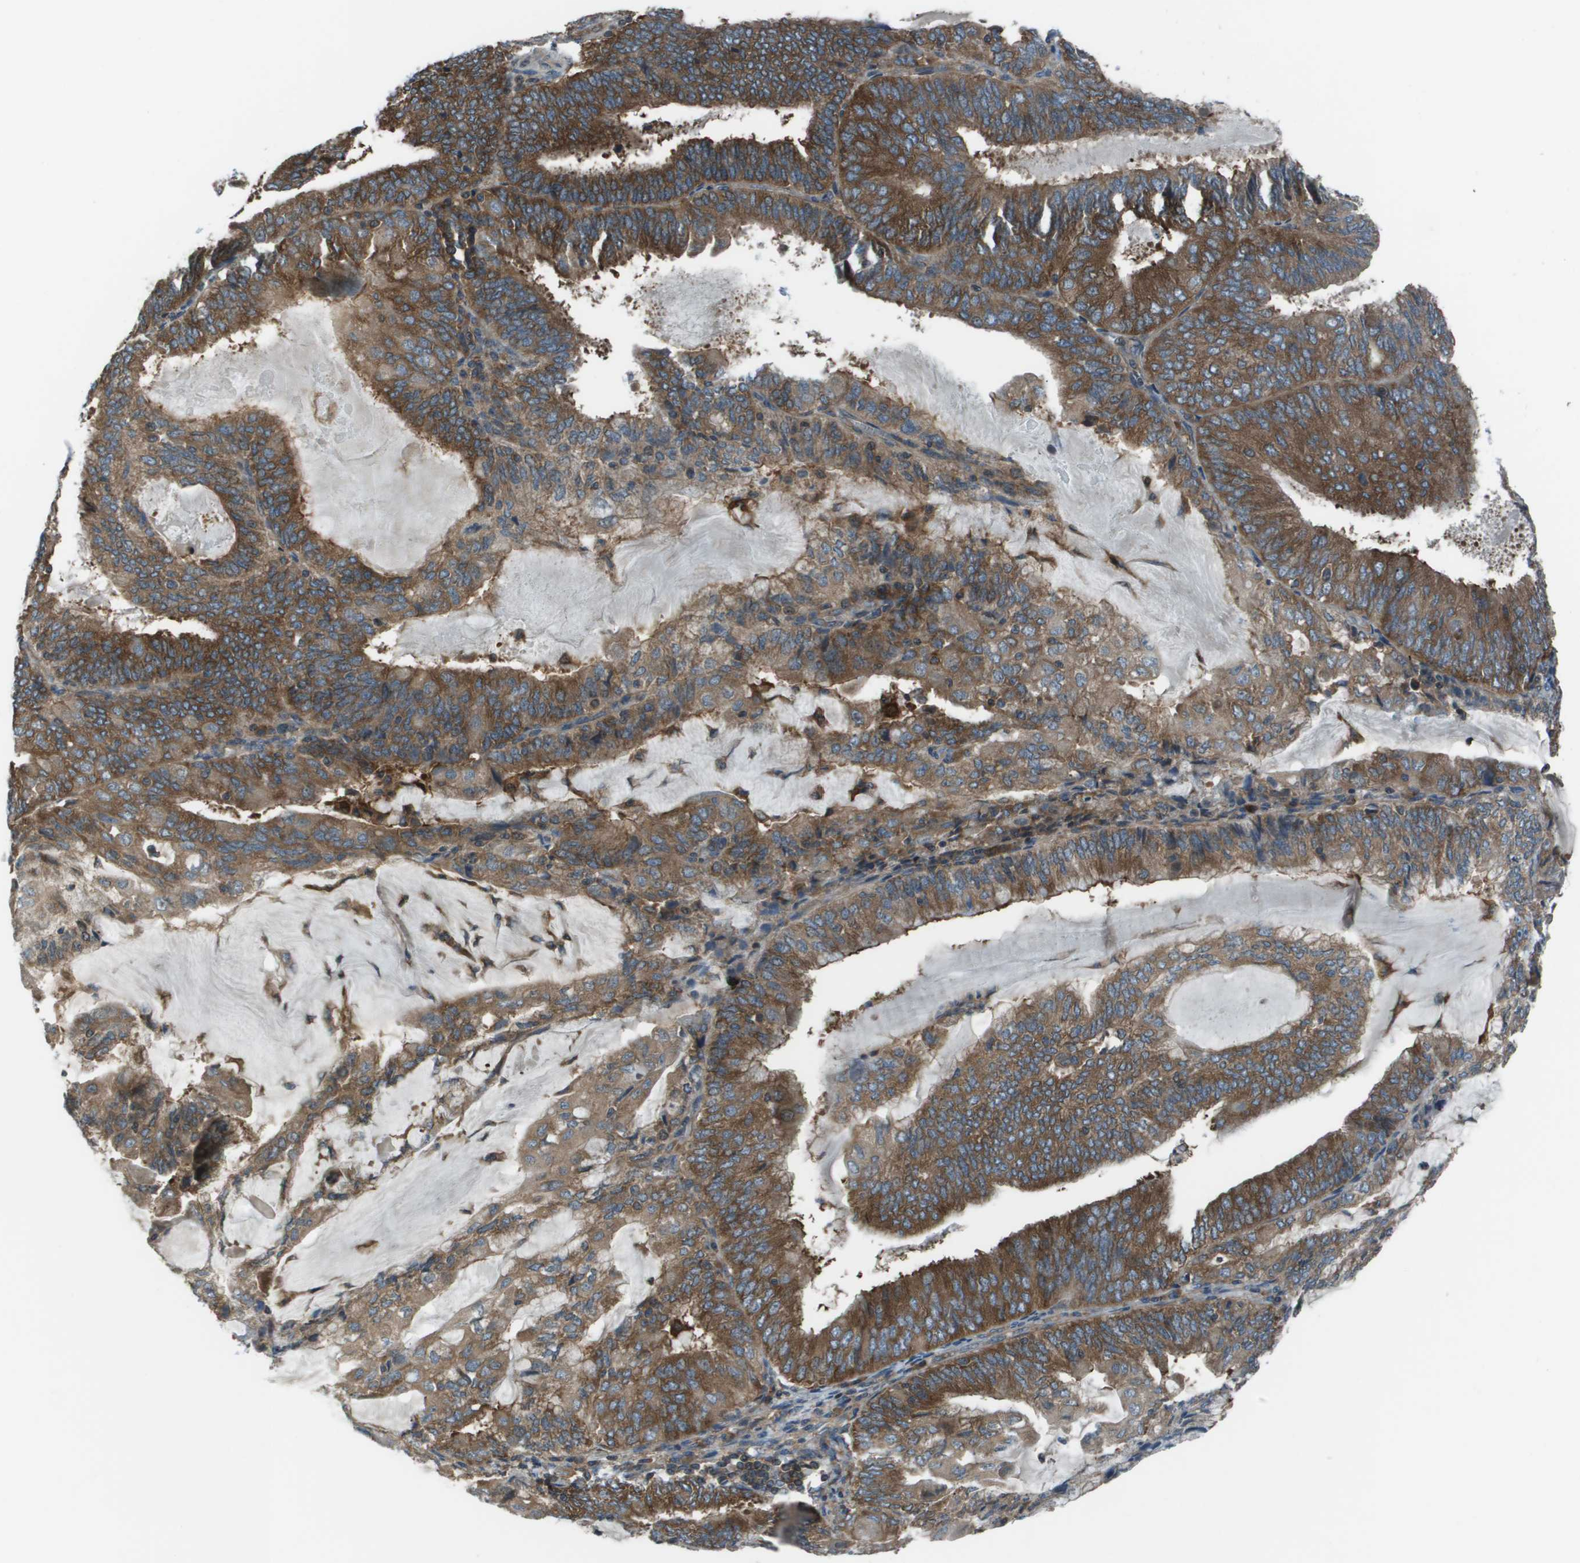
{"staining": {"intensity": "strong", "quantity": ">75%", "location": "cytoplasmic/membranous"}, "tissue": "endometrial cancer", "cell_type": "Tumor cells", "image_type": "cancer", "snomed": [{"axis": "morphology", "description": "Adenocarcinoma, NOS"}, {"axis": "topography", "description": "Endometrium"}], "caption": "Immunohistochemistry (IHC) staining of adenocarcinoma (endometrial), which reveals high levels of strong cytoplasmic/membranous expression in about >75% of tumor cells indicating strong cytoplasmic/membranous protein expression. The staining was performed using DAB (brown) for protein detection and nuclei were counterstained in hematoxylin (blue).", "gene": "EIF3B", "patient": {"sex": "female", "age": 81}}